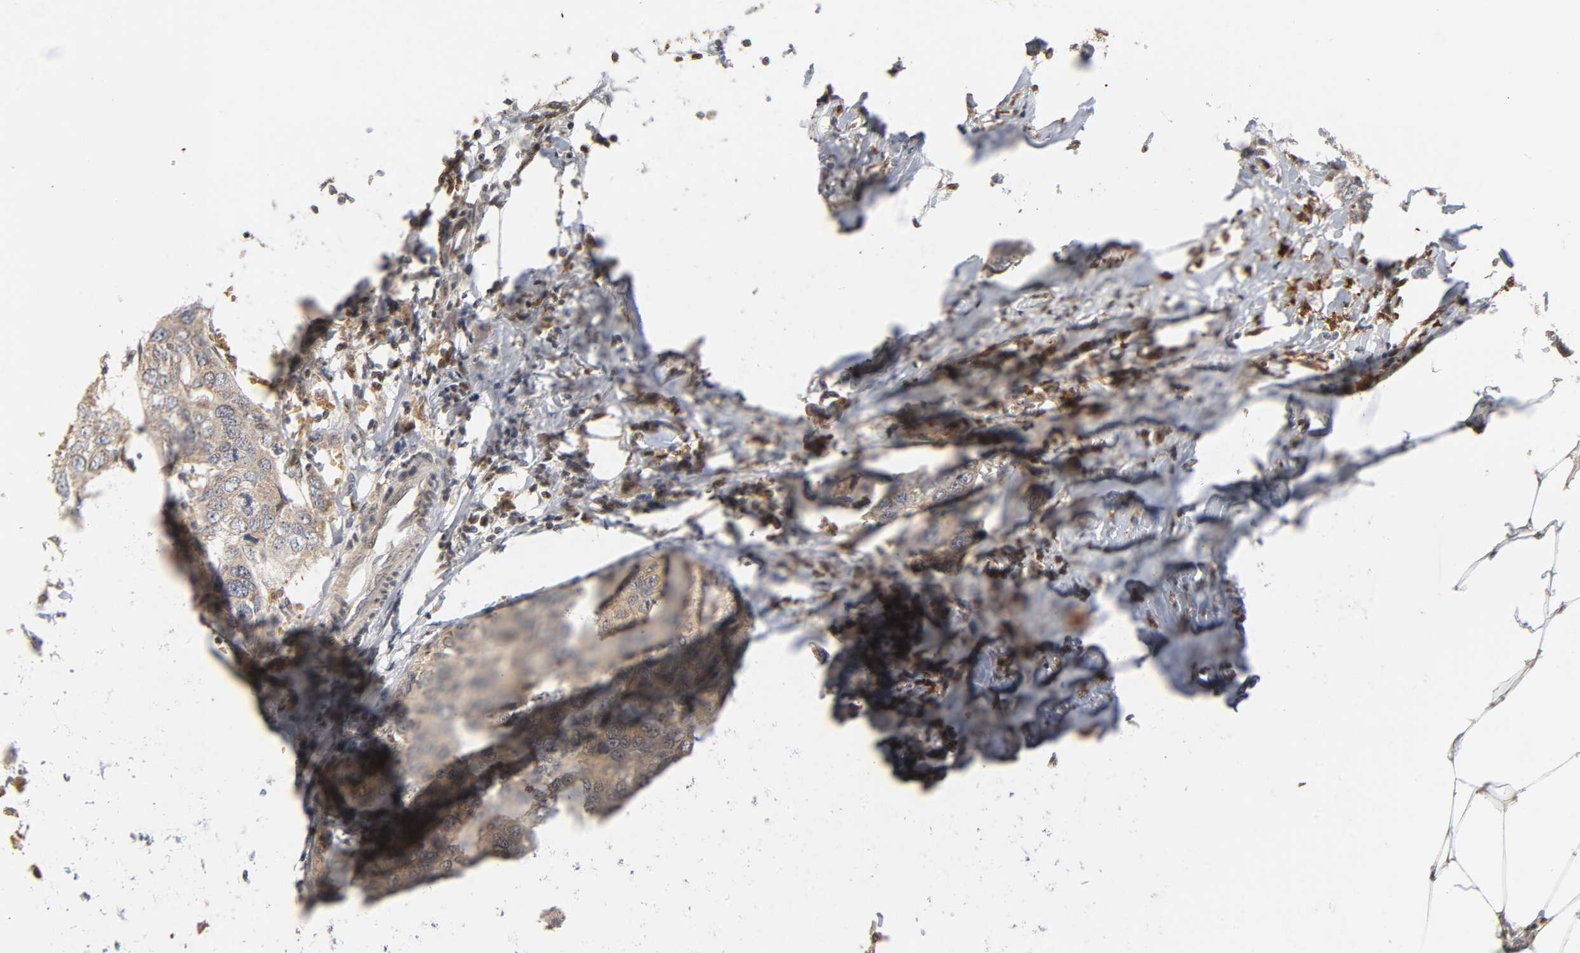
{"staining": {"intensity": "weak", "quantity": ">75%", "location": "cytoplasmic/membranous"}, "tissue": "breast cancer", "cell_type": "Tumor cells", "image_type": "cancer", "snomed": [{"axis": "morphology", "description": "Duct carcinoma"}, {"axis": "topography", "description": "Breast"}], "caption": "Breast intraductal carcinoma tissue reveals weak cytoplasmic/membranous positivity in approximately >75% of tumor cells, visualized by immunohistochemistry.", "gene": "KAT2B", "patient": {"sex": "female", "age": 50}}